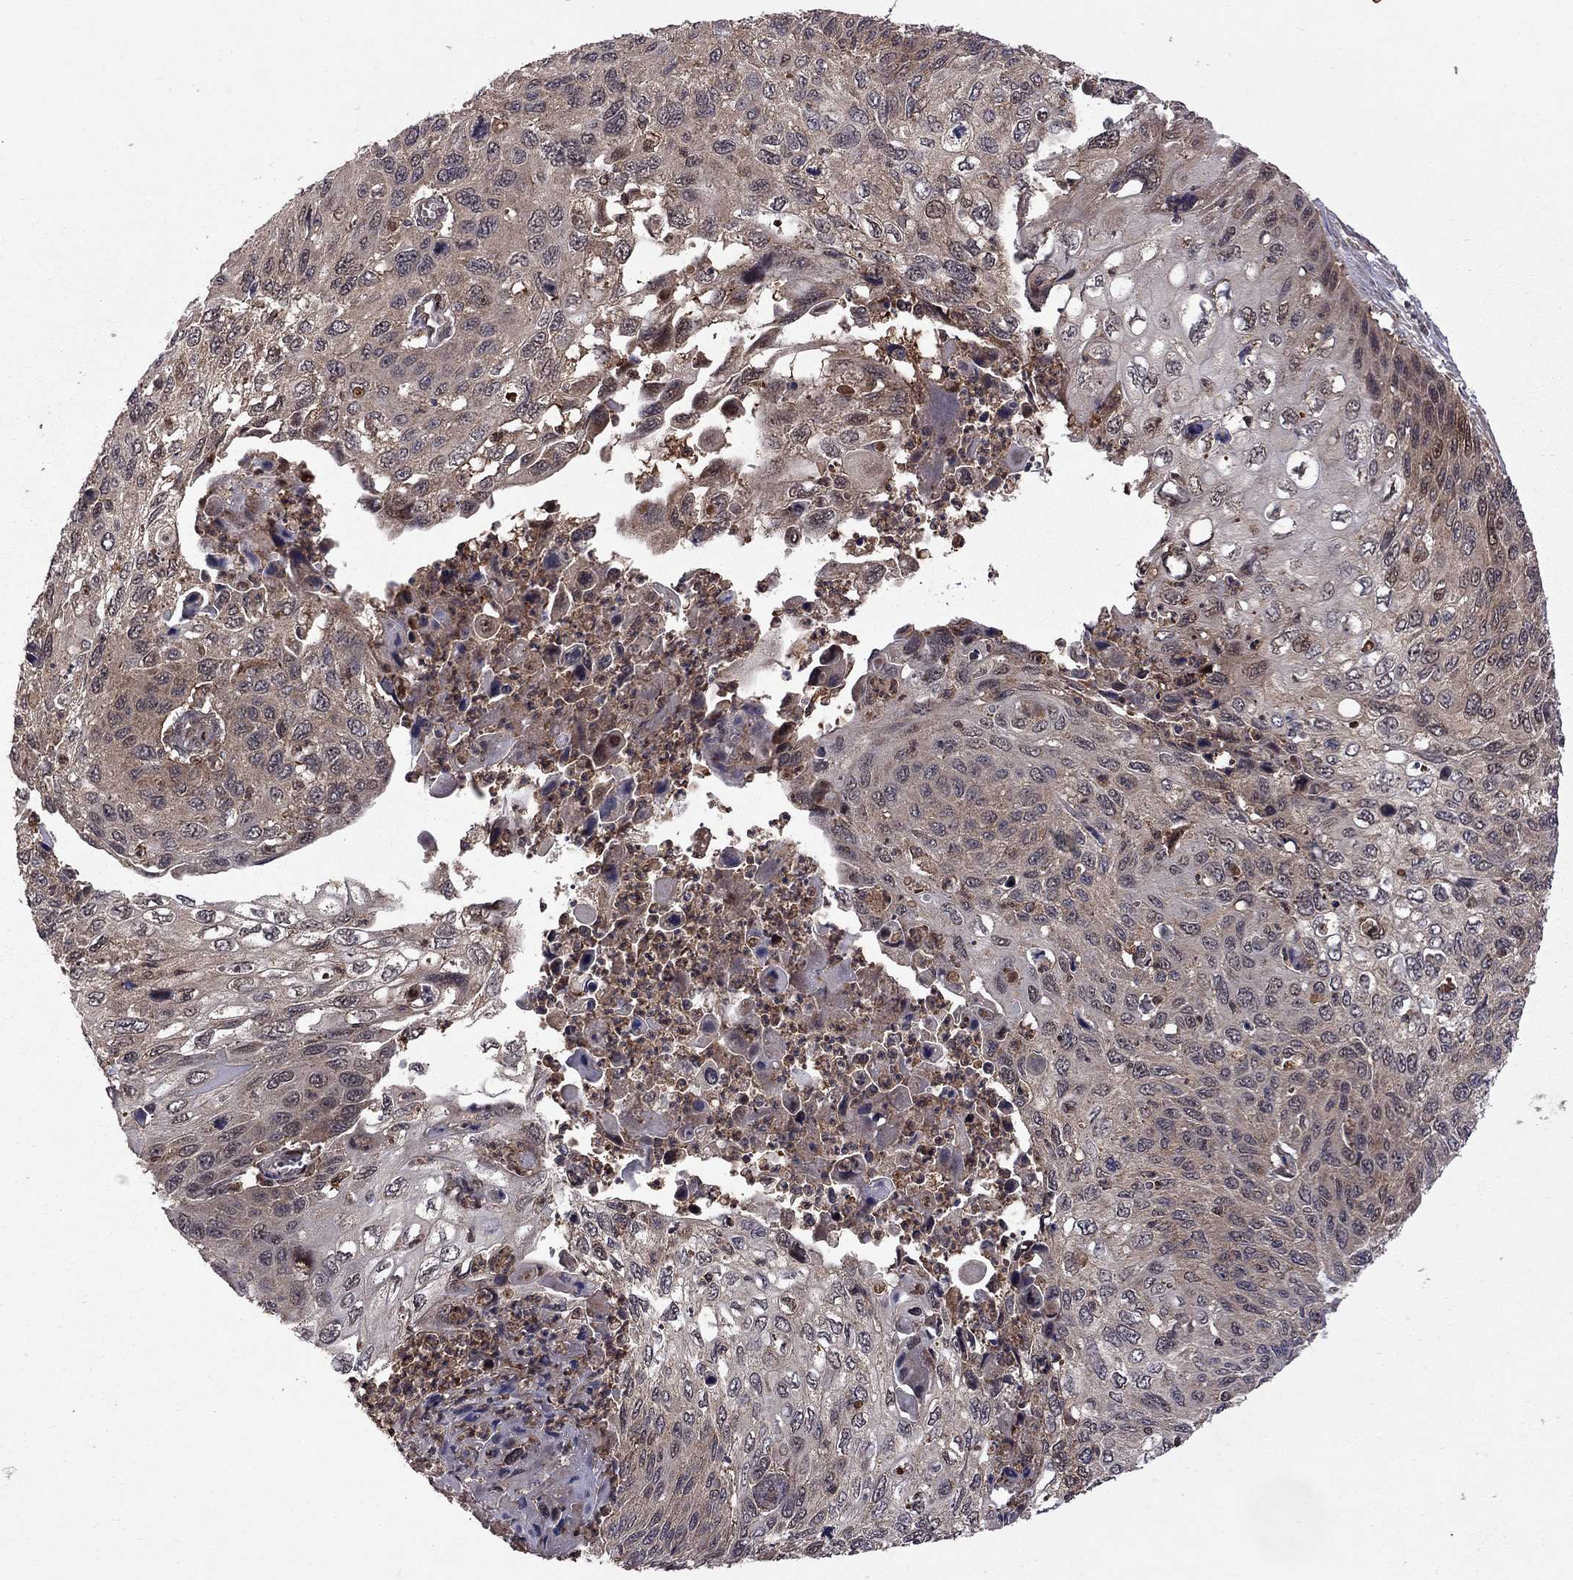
{"staining": {"intensity": "moderate", "quantity": "25%-75%", "location": "cytoplasmic/membranous"}, "tissue": "cervical cancer", "cell_type": "Tumor cells", "image_type": "cancer", "snomed": [{"axis": "morphology", "description": "Squamous cell carcinoma, NOS"}, {"axis": "topography", "description": "Cervix"}], "caption": "Protein analysis of cervical squamous cell carcinoma tissue displays moderate cytoplasmic/membranous staining in about 25%-75% of tumor cells. The protein is shown in brown color, while the nuclei are stained blue.", "gene": "IPP", "patient": {"sex": "female", "age": 70}}